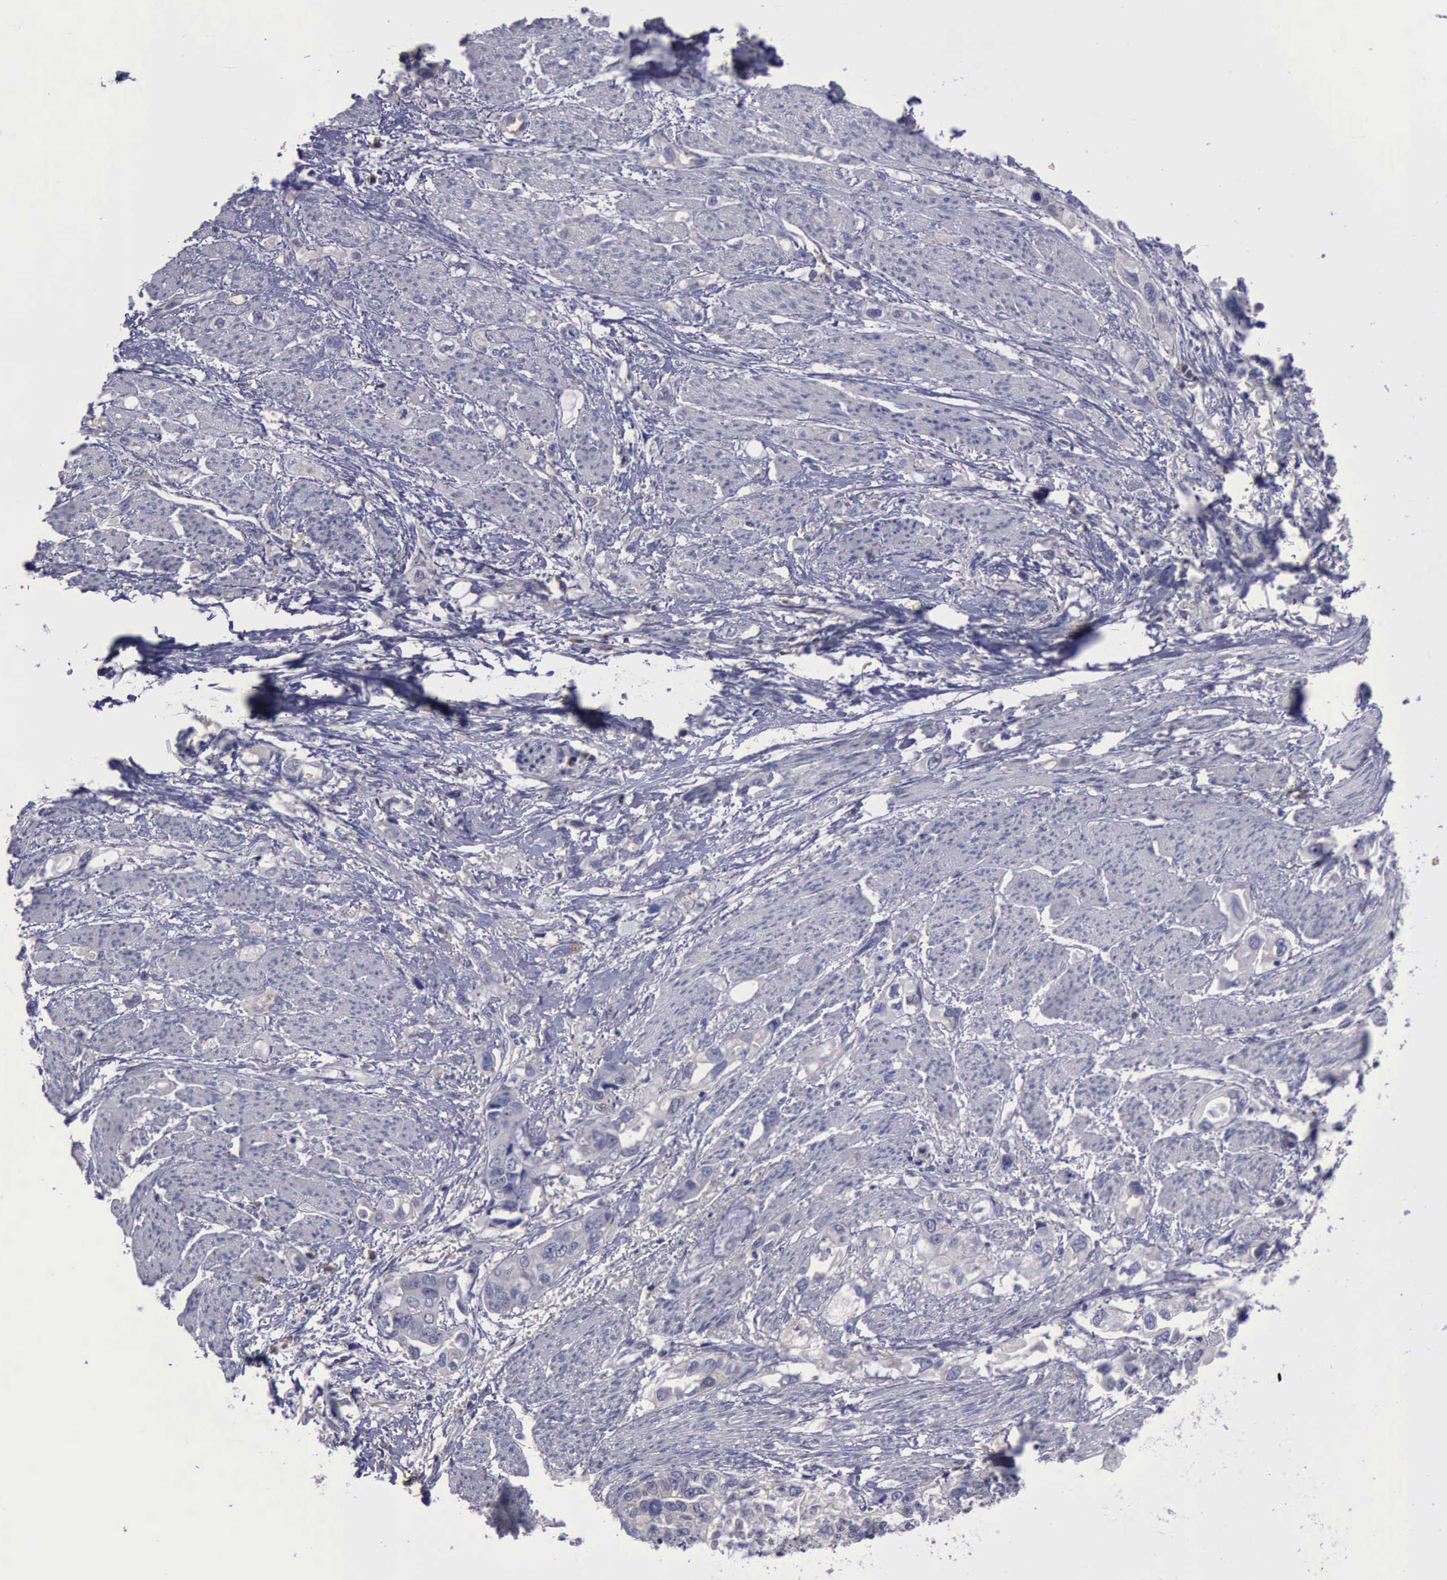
{"staining": {"intensity": "negative", "quantity": "none", "location": "none"}, "tissue": "stomach cancer", "cell_type": "Tumor cells", "image_type": "cancer", "snomed": [{"axis": "morphology", "description": "Adenocarcinoma, NOS"}, {"axis": "topography", "description": "Stomach, upper"}], "caption": "There is no significant positivity in tumor cells of stomach adenocarcinoma.", "gene": "CEP128", "patient": {"sex": "female", "age": 52}}